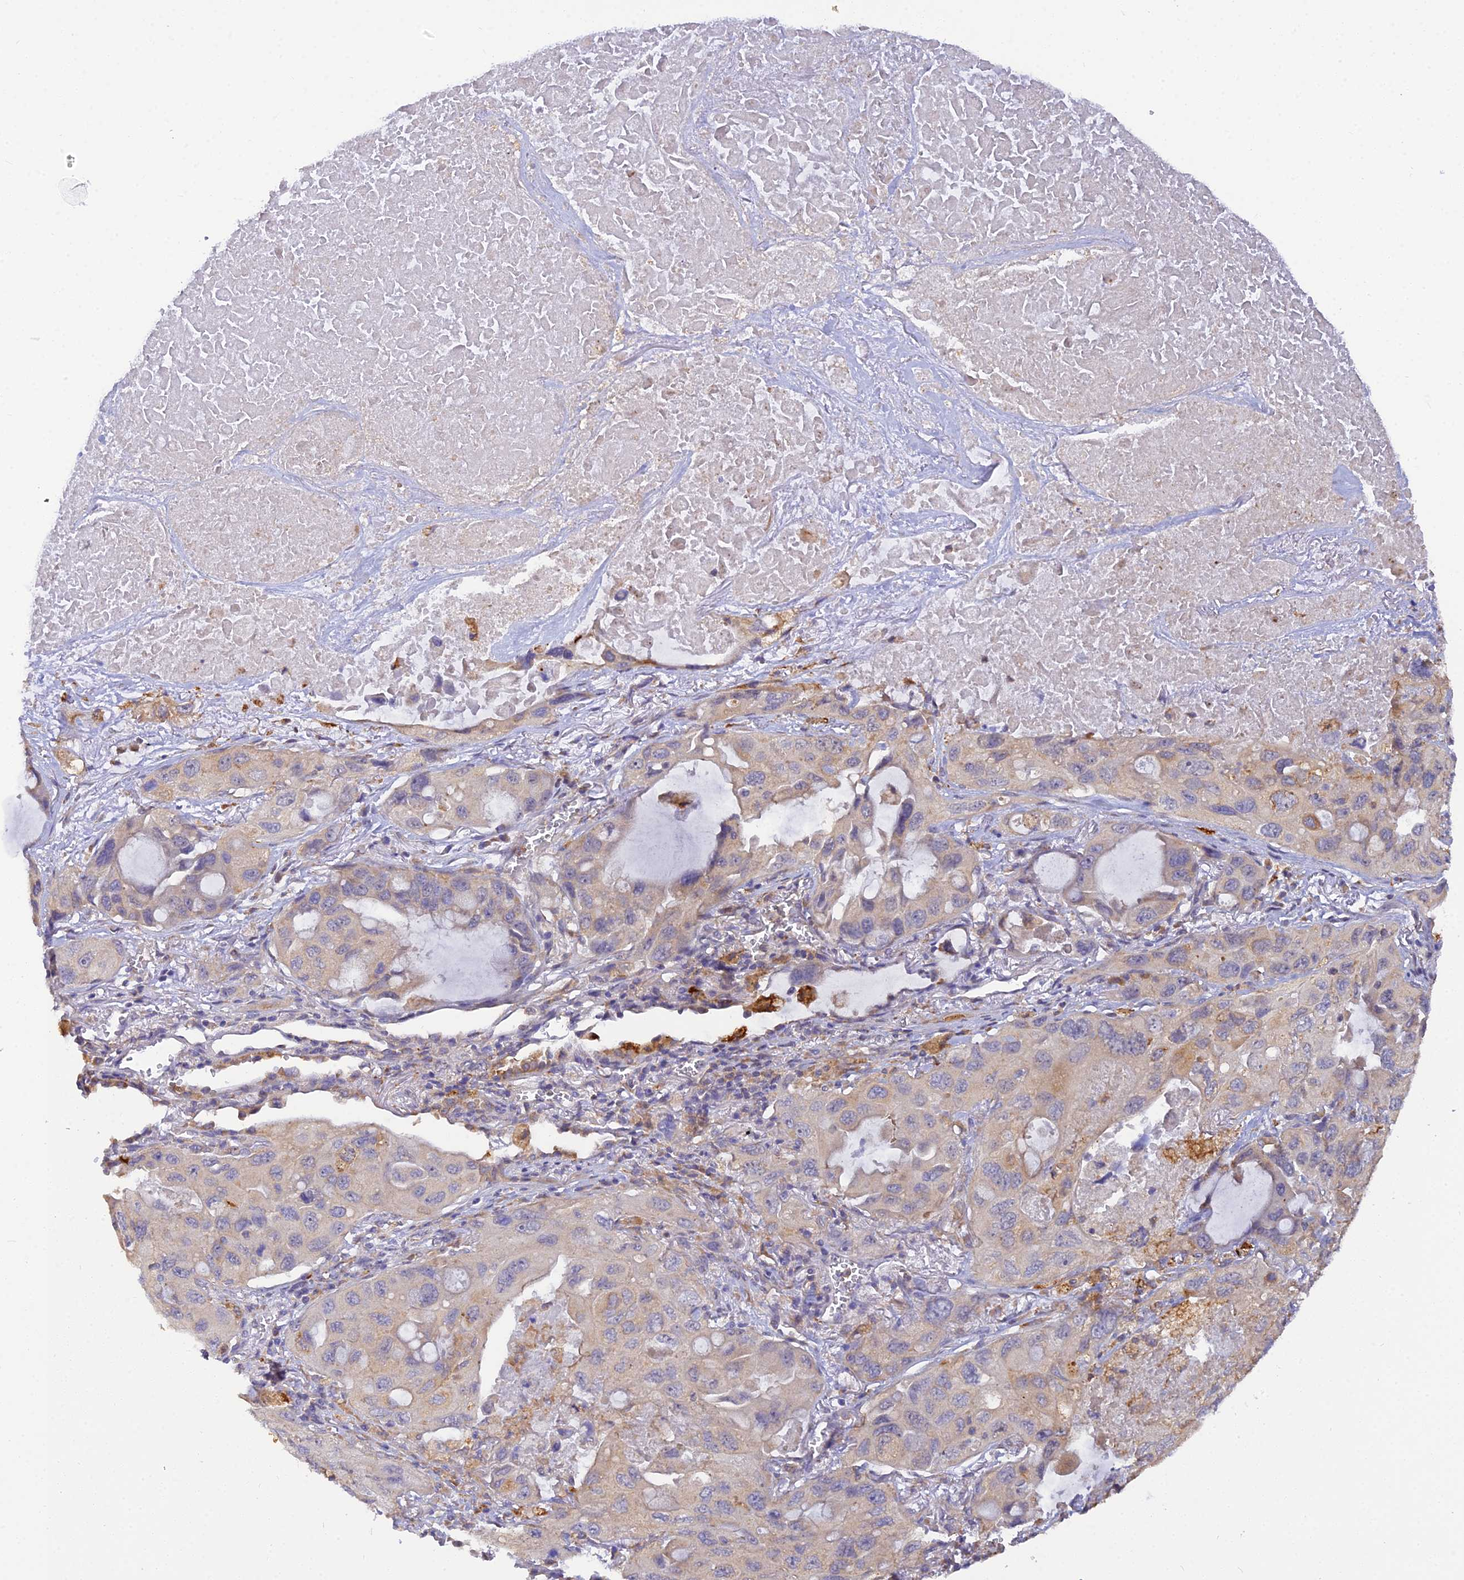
{"staining": {"intensity": "weak", "quantity": ">75%", "location": "cytoplasmic/membranous"}, "tissue": "lung cancer", "cell_type": "Tumor cells", "image_type": "cancer", "snomed": [{"axis": "morphology", "description": "Squamous cell carcinoma, NOS"}, {"axis": "topography", "description": "Lung"}], "caption": "Weak cytoplasmic/membranous protein staining is appreciated in about >75% of tumor cells in lung cancer (squamous cell carcinoma). The protein is stained brown, and the nuclei are stained in blue (DAB IHC with brightfield microscopy, high magnification).", "gene": "ARL8B", "patient": {"sex": "female", "age": 73}}